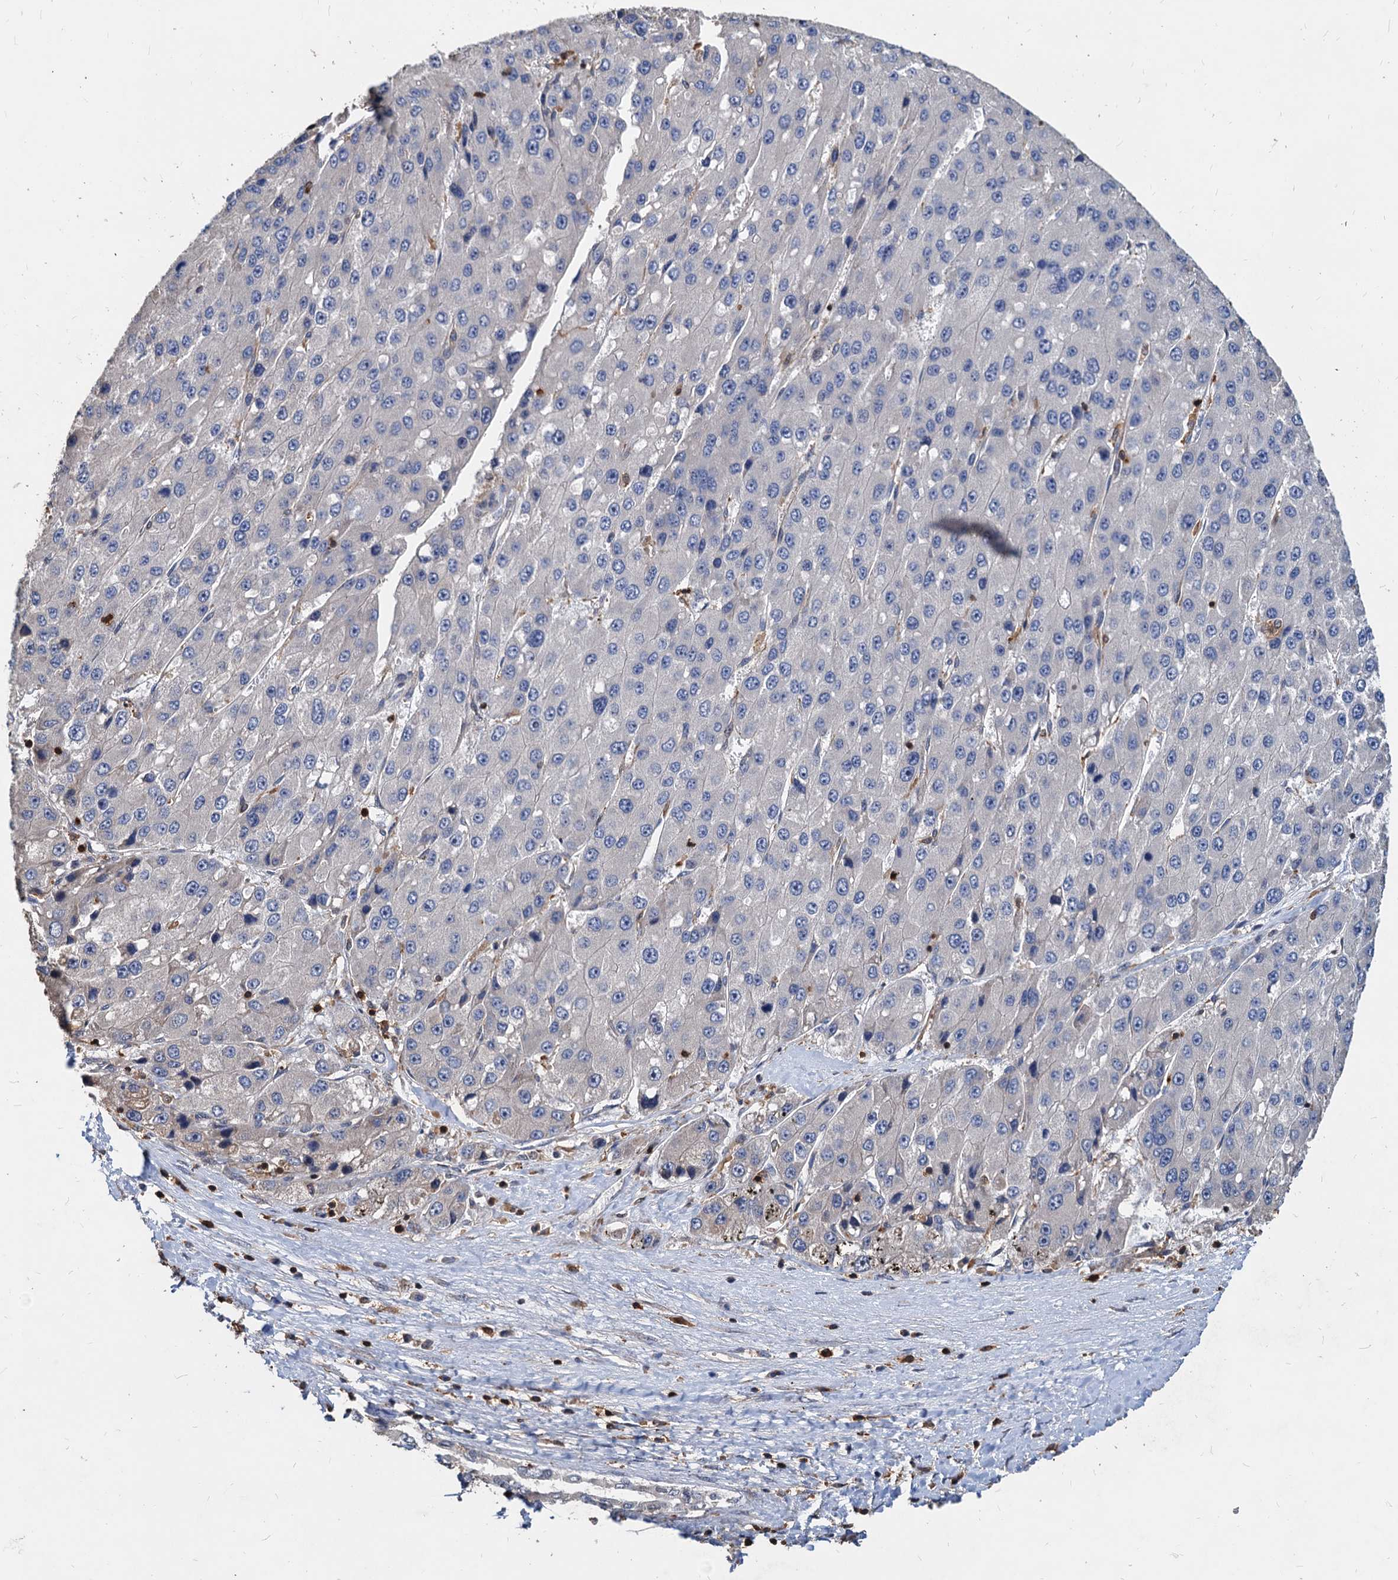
{"staining": {"intensity": "negative", "quantity": "none", "location": "none"}, "tissue": "liver cancer", "cell_type": "Tumor cells", "image_type": "cancer", "snomed": [{"axis": "morphology", "description": "Carcinoma, Hepatocellular, NOS"}, {"axis": "topography", "description": "Liver"}], "caption": "Immunohistochemistry image of neoplastic tissue: human liver hepatocellular carcinoma stained with DAB demonstrates no significant protein expression in tumor cells.", "gene": "LCP2", "patient": {"sex": "female", "age": 73}}